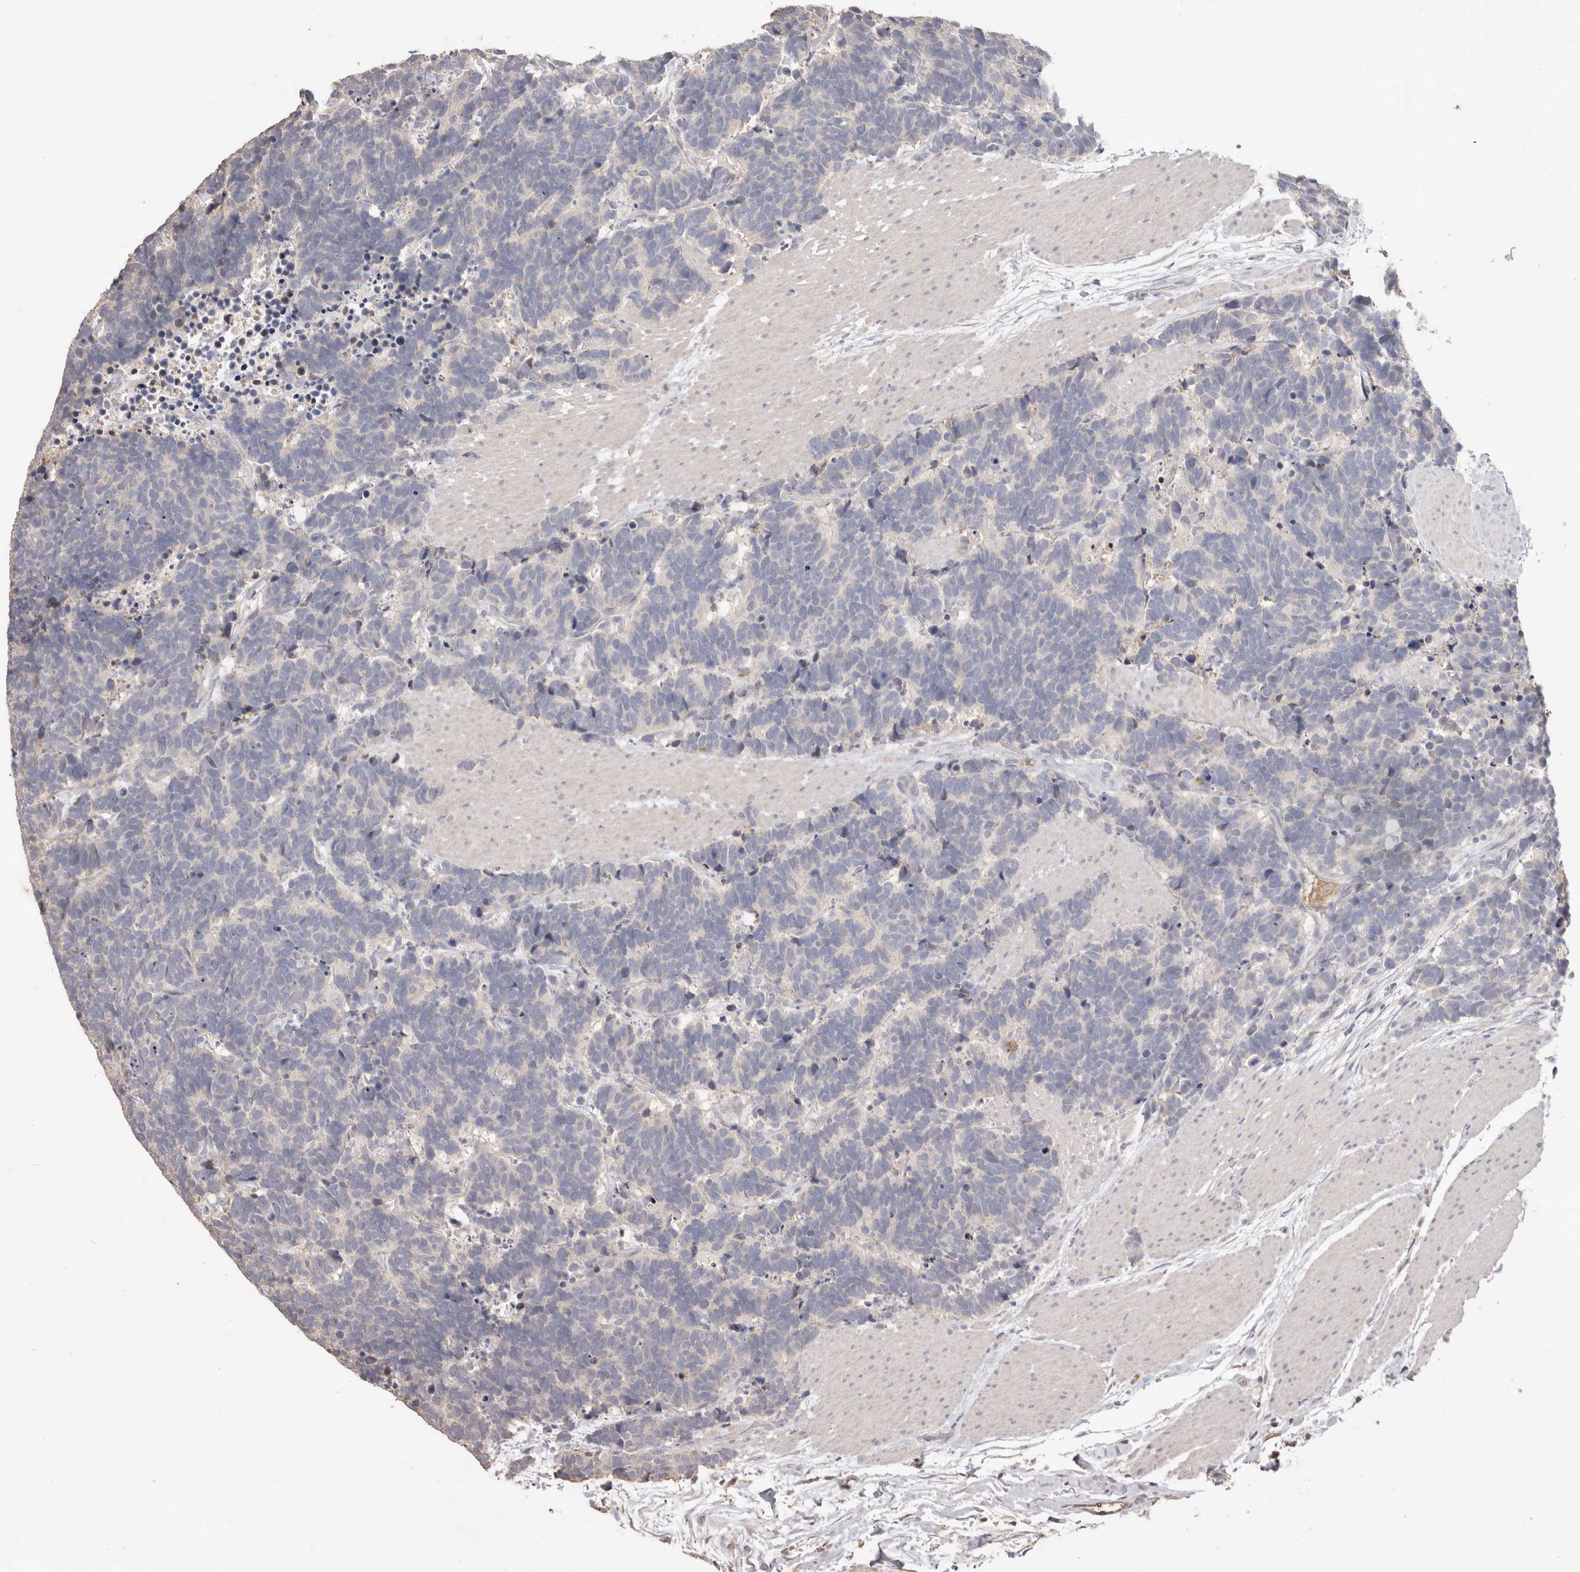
{"staining": {"intensity": "negative", "quantity": "none", "location": "none"}, "tissue": "carcinoid", "cell_type": "Tumor cells", "image_type": "cancer", "snomed": [{"axis": "morphology", "description": "Carcinoma, NOS"}, {"axis": "morphology", "description": "Carcinoid, malignant, NOS"}, {"axis": "topography", "description": "Urinary bladder"}], "caption": "Immunohistochemistry (IHC) histopathology image of neoplastic tissue: carcinoma stained with DAB (3,3'-diaminobenzidine) displays no significant protein positivity in tumor cells.", "gene": "HCAR2", "patient": {"sex": "male", "age": 57}}